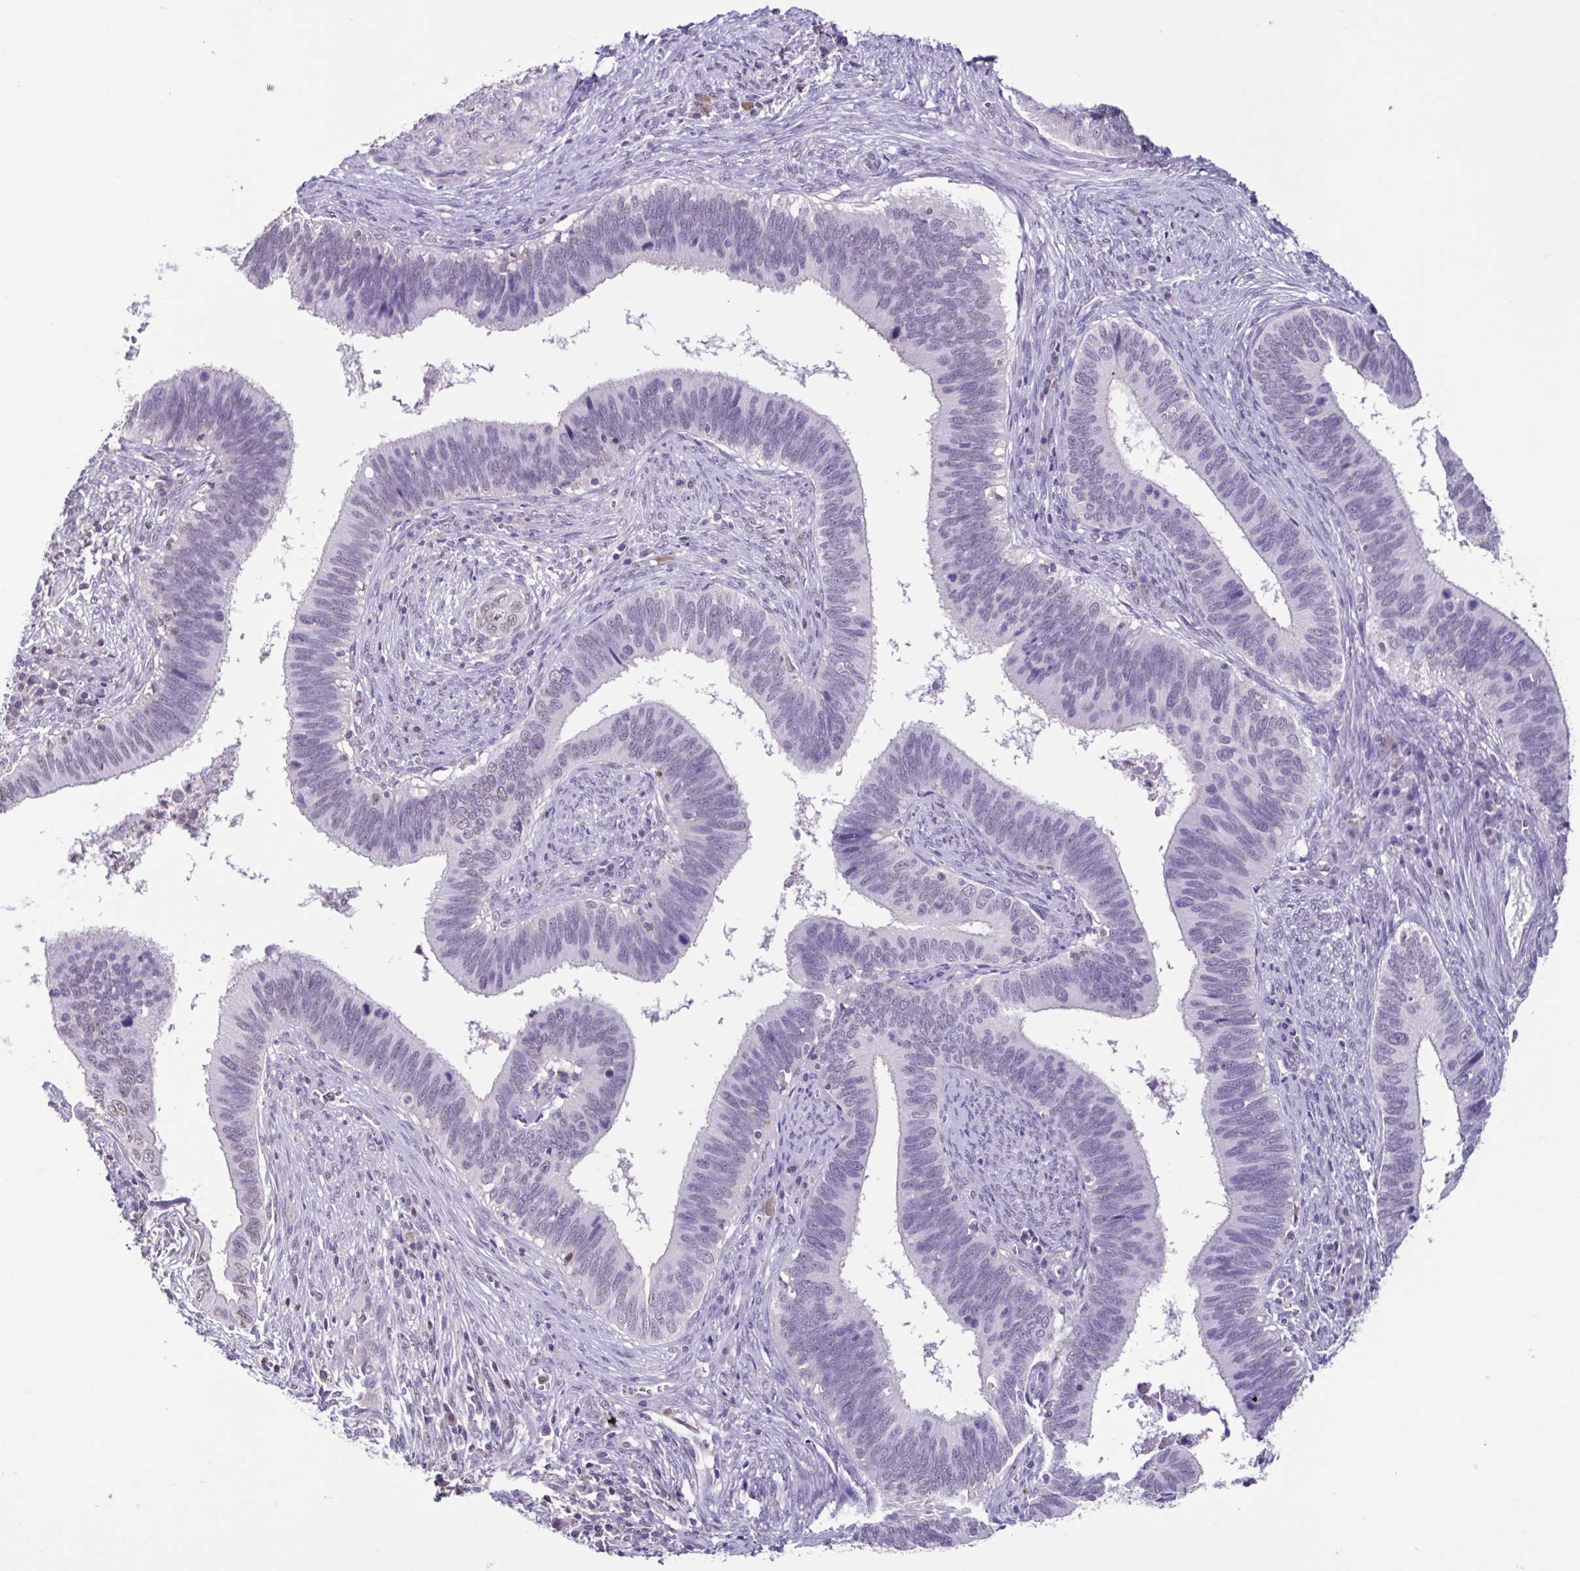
{"staining": {"intensity": "negative", "quantity": "none", "location": "none"}, "tissue": "cervical cancer", "cell_type": "Tumor cells", "image_type": "cancer", "snomed": [{"axis": "morphology", "description": "Adenocarcinoma, NOS"}, {"axis": "topography", "description": "Cervix"}], "caption": "Immunohistochemical staining of cervical adenocarcinoma shows no significant staining in tumor cells. (Stains: DAB (3,3'-diaminobenzidine) immunohistochemistry with hematoxylin counter stain, Microscopy: brightfield microscopy at high magnification).", "gene": "ACTRT3", "patient": {"sex": "female", "age": 42}}